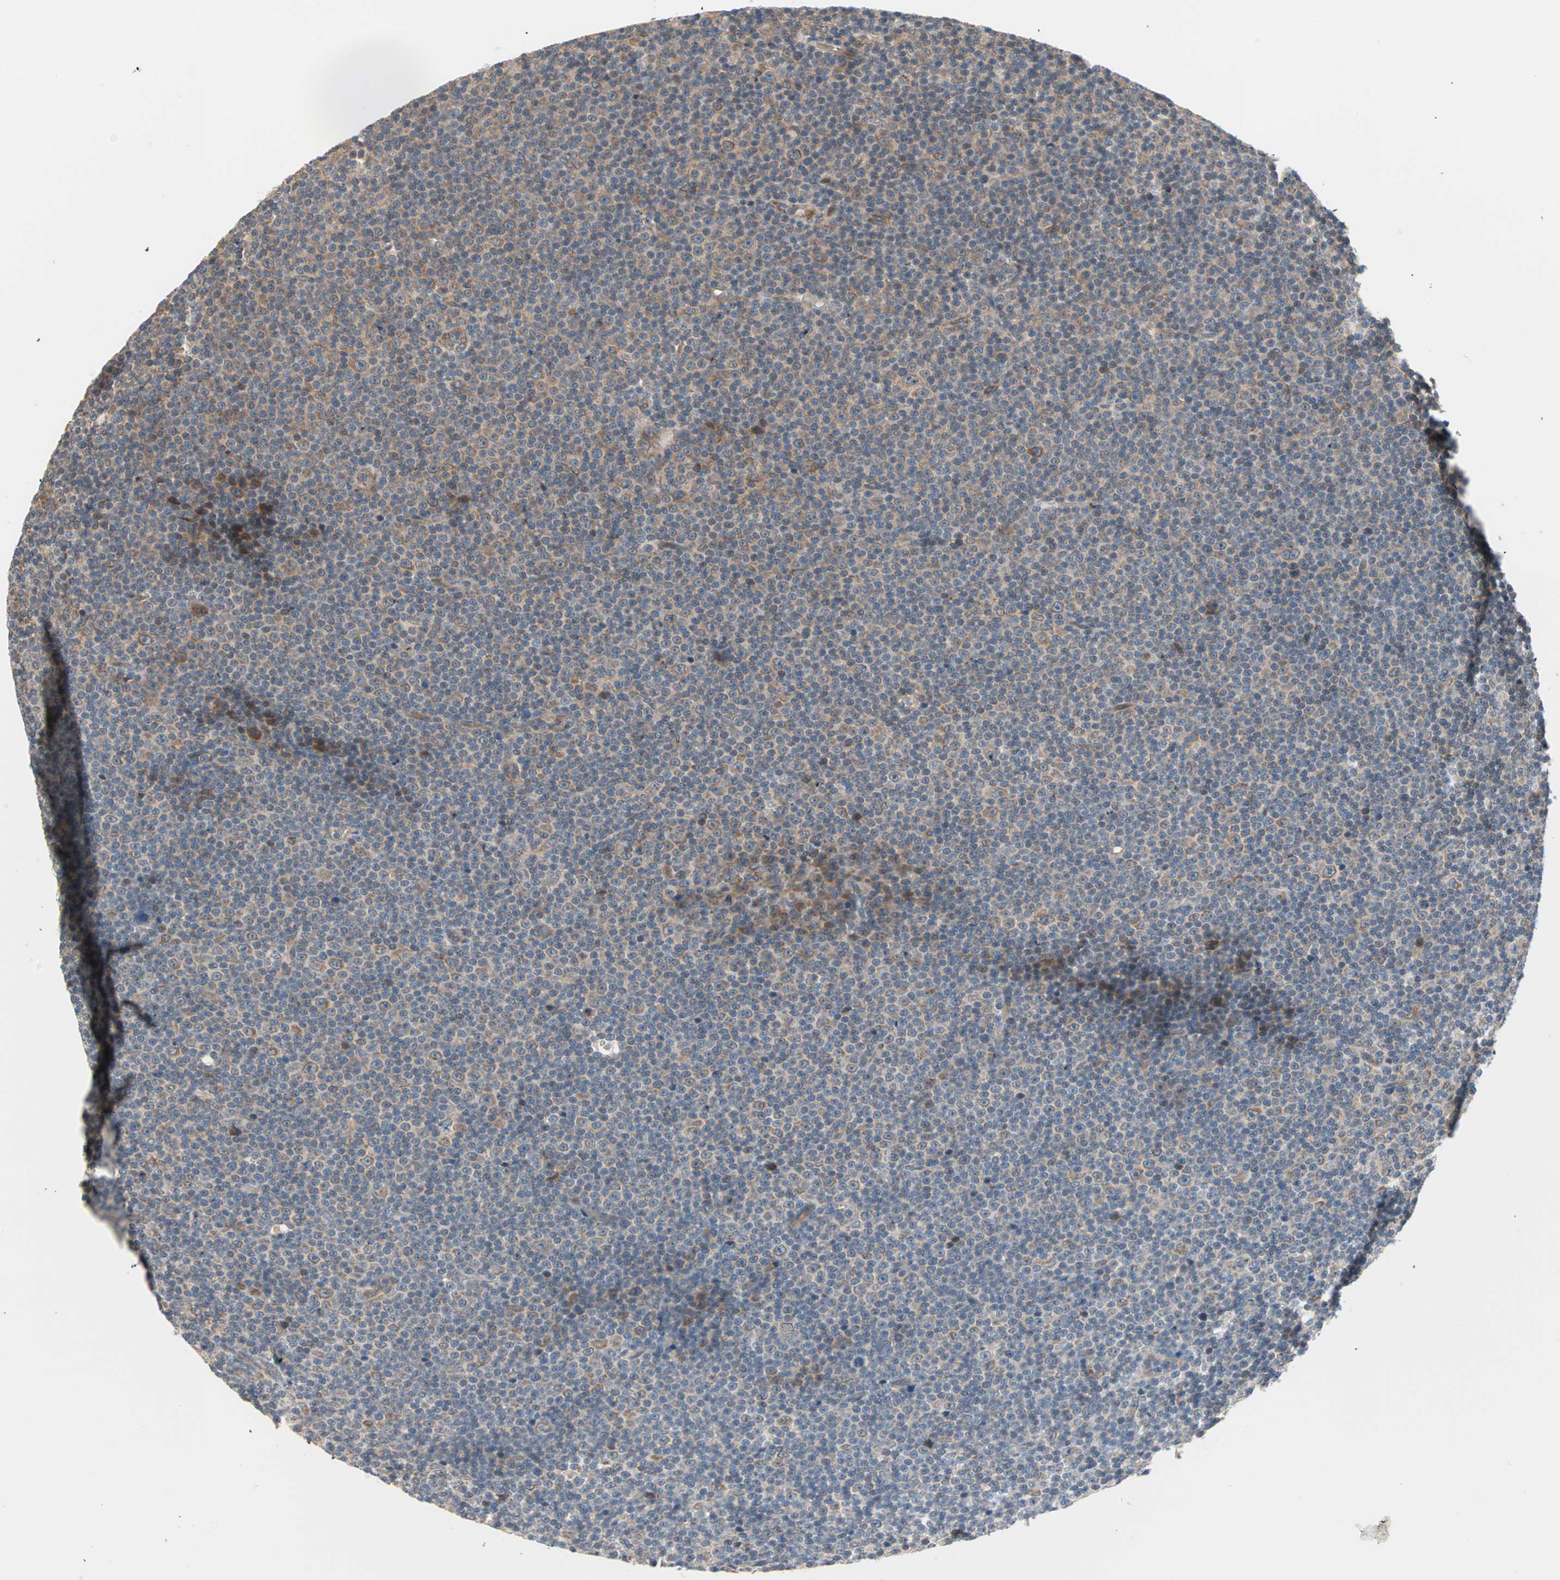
{"staining": {"intensity": "moderate", "quantity": "25%-75%", "location": "cytoplasmic/membranous"}, "tissue": "lymphoma", "cell_type": "Tumor cells", "image_type": "cancer", "snomed": [{"axis": "morphology", "description": "Malignant lymphoma, non-Hodgkin's type, Low grade"}, {"axis": "topography", "description": "Lymph node"}], "caption": "Malignant lymphoma, non-Hodgkin's type (low-grade) tissue reveals moderate cytoplasmic/membranous expression in about 25%-75% of tumor cells, visualized by immunohistochemistry. Ihc stains the protein of interest in brown and the nuclei are stained blue.", "gene": "SAR1A", "patient": {"sex": "female", "age": 67}}